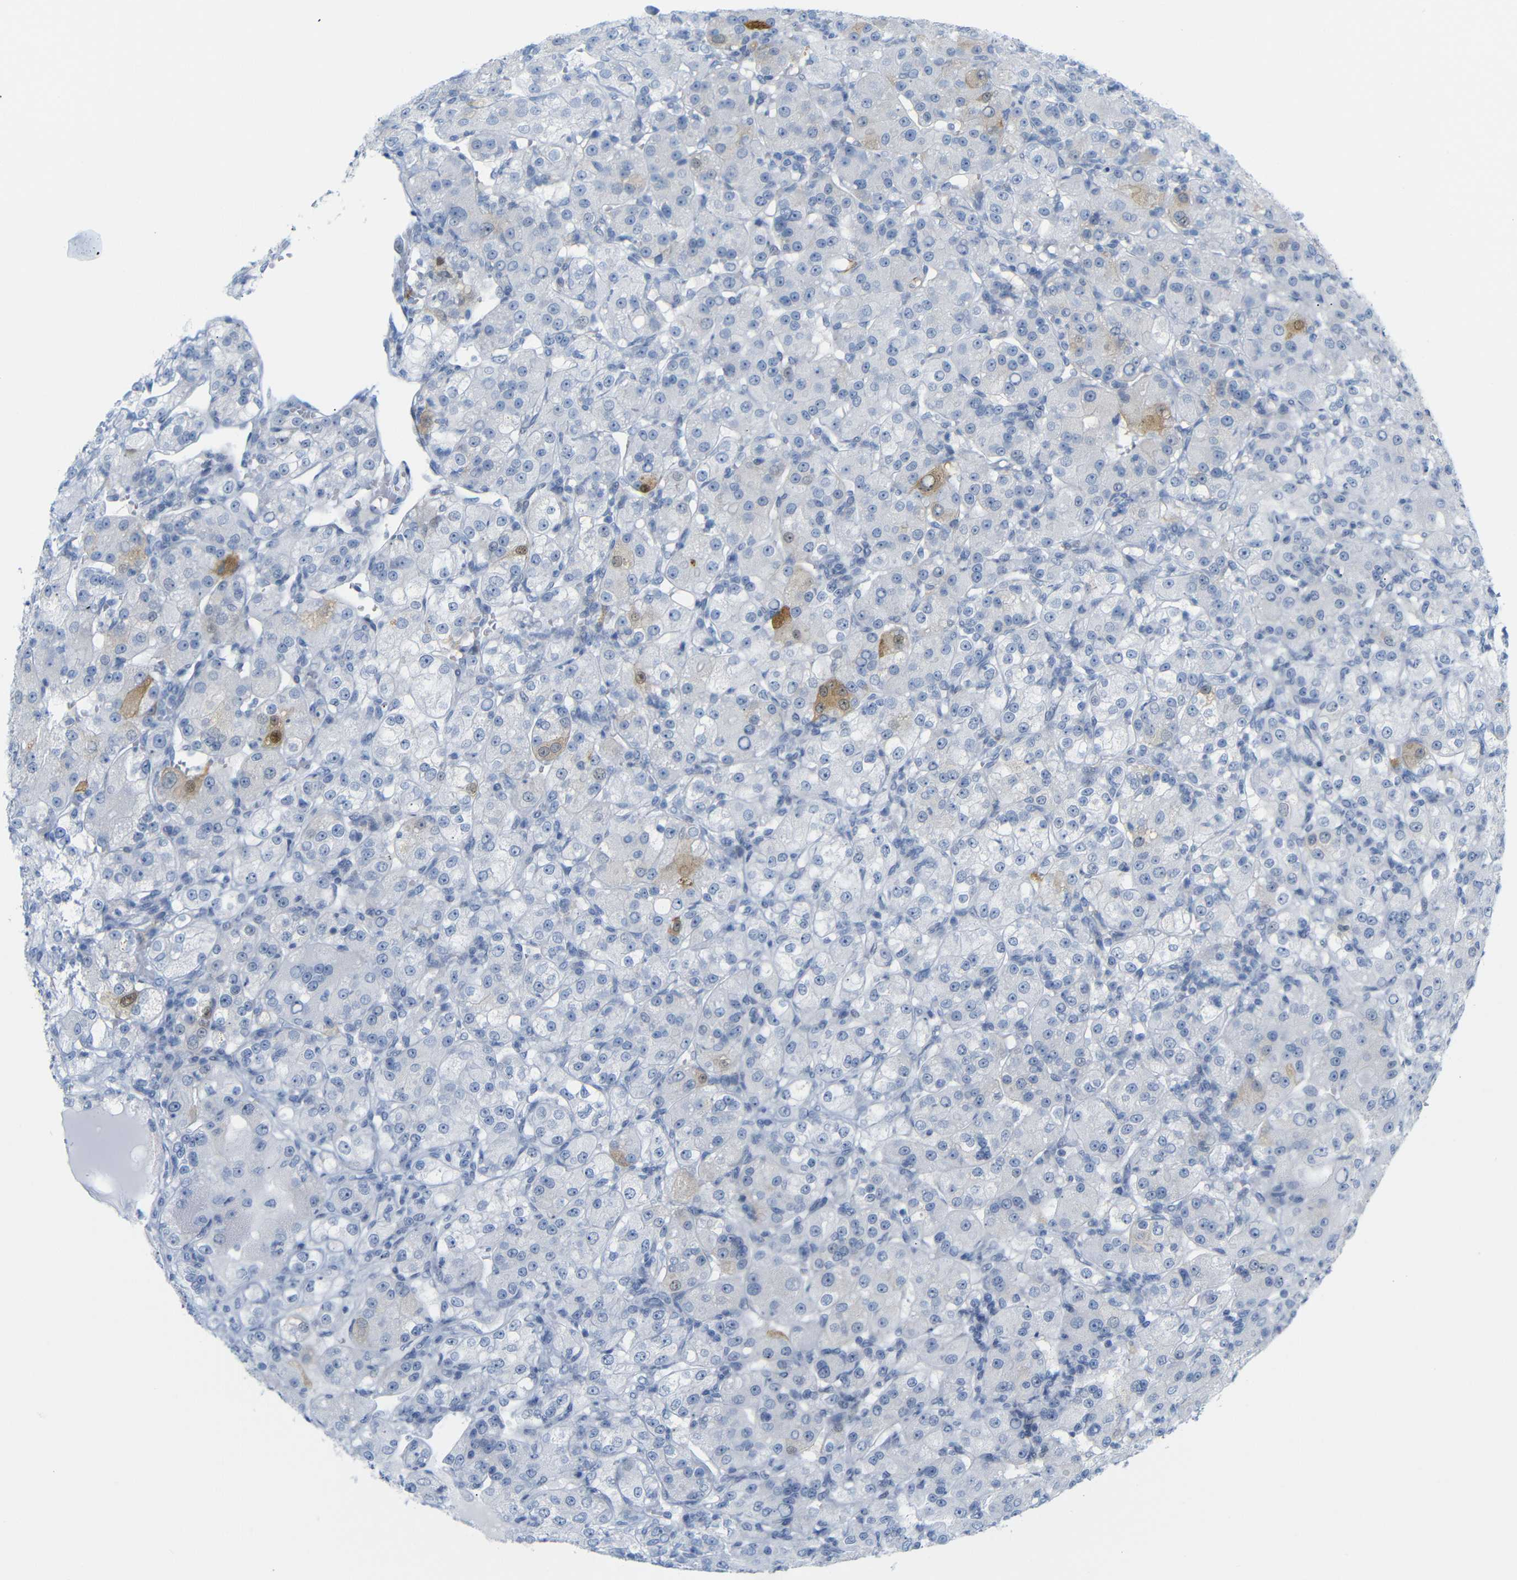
{"staining": {"intensity": "weak", "quantity": "<25%", "location": "cytoplasmic/membranous,nuclear"}, "tissue": "renal cancer", "cell_type": "Tumor cells", "image_type": "cancer", "snomed": [{"axis": "morphology", "description": "Normal tissue, NOS"}, {"axis": "morphology", "description": "Adenocarcinoma, NOS"}, {"axis": "topography", "description": "Kidney"}], "caption": "A photomicrograph of renal cancer (adenocarcinoma) stained for a protein demonstrates no brown staining in tumor cells.", "gene": "MT1A", "patient": {"sex": "male", "age": 61}}